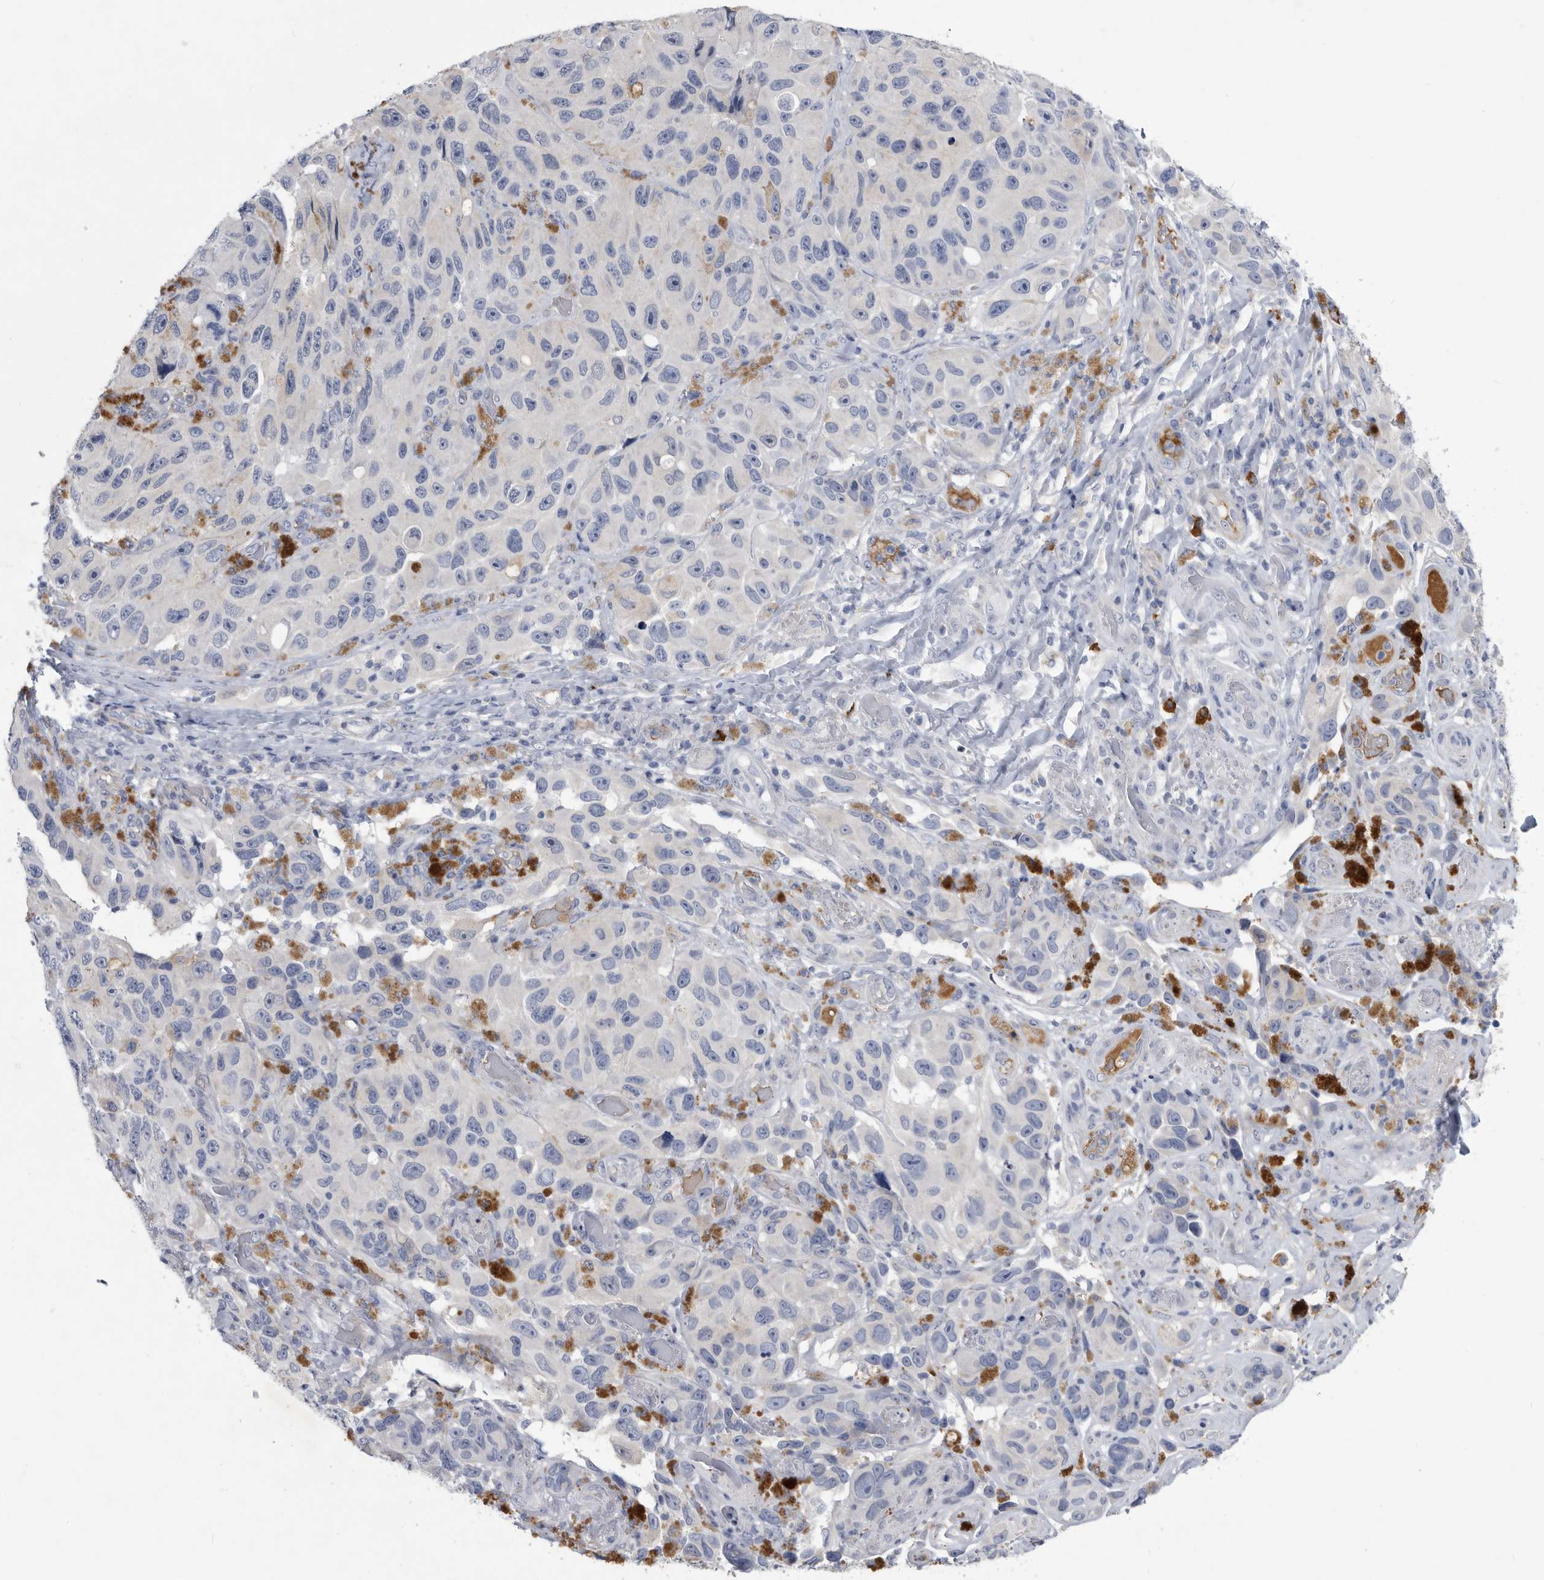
{"staining": {"intensity": "negative", "quantity": "none", "location": "none"}, "tissue": "melanoma", "cell_type": "Tumor cells", "image_type": "cancer", "snomed": [{"axis": "morphology", "description": "Malignant melanoma, NOS"}, {"axis": "topography", "description": "Skin"}], "caption": "Immunohistochemistry of malignant melanoma shows no positivity in tumor cells. (Stains: DAB (3,3'-diaminobenzidine) IHC with hematoxylin counter stain, Microscopy: brightfield microscopy at high magnification).", "gene": "BTBD6", "patient": {"sex": "female", "age": 73}}